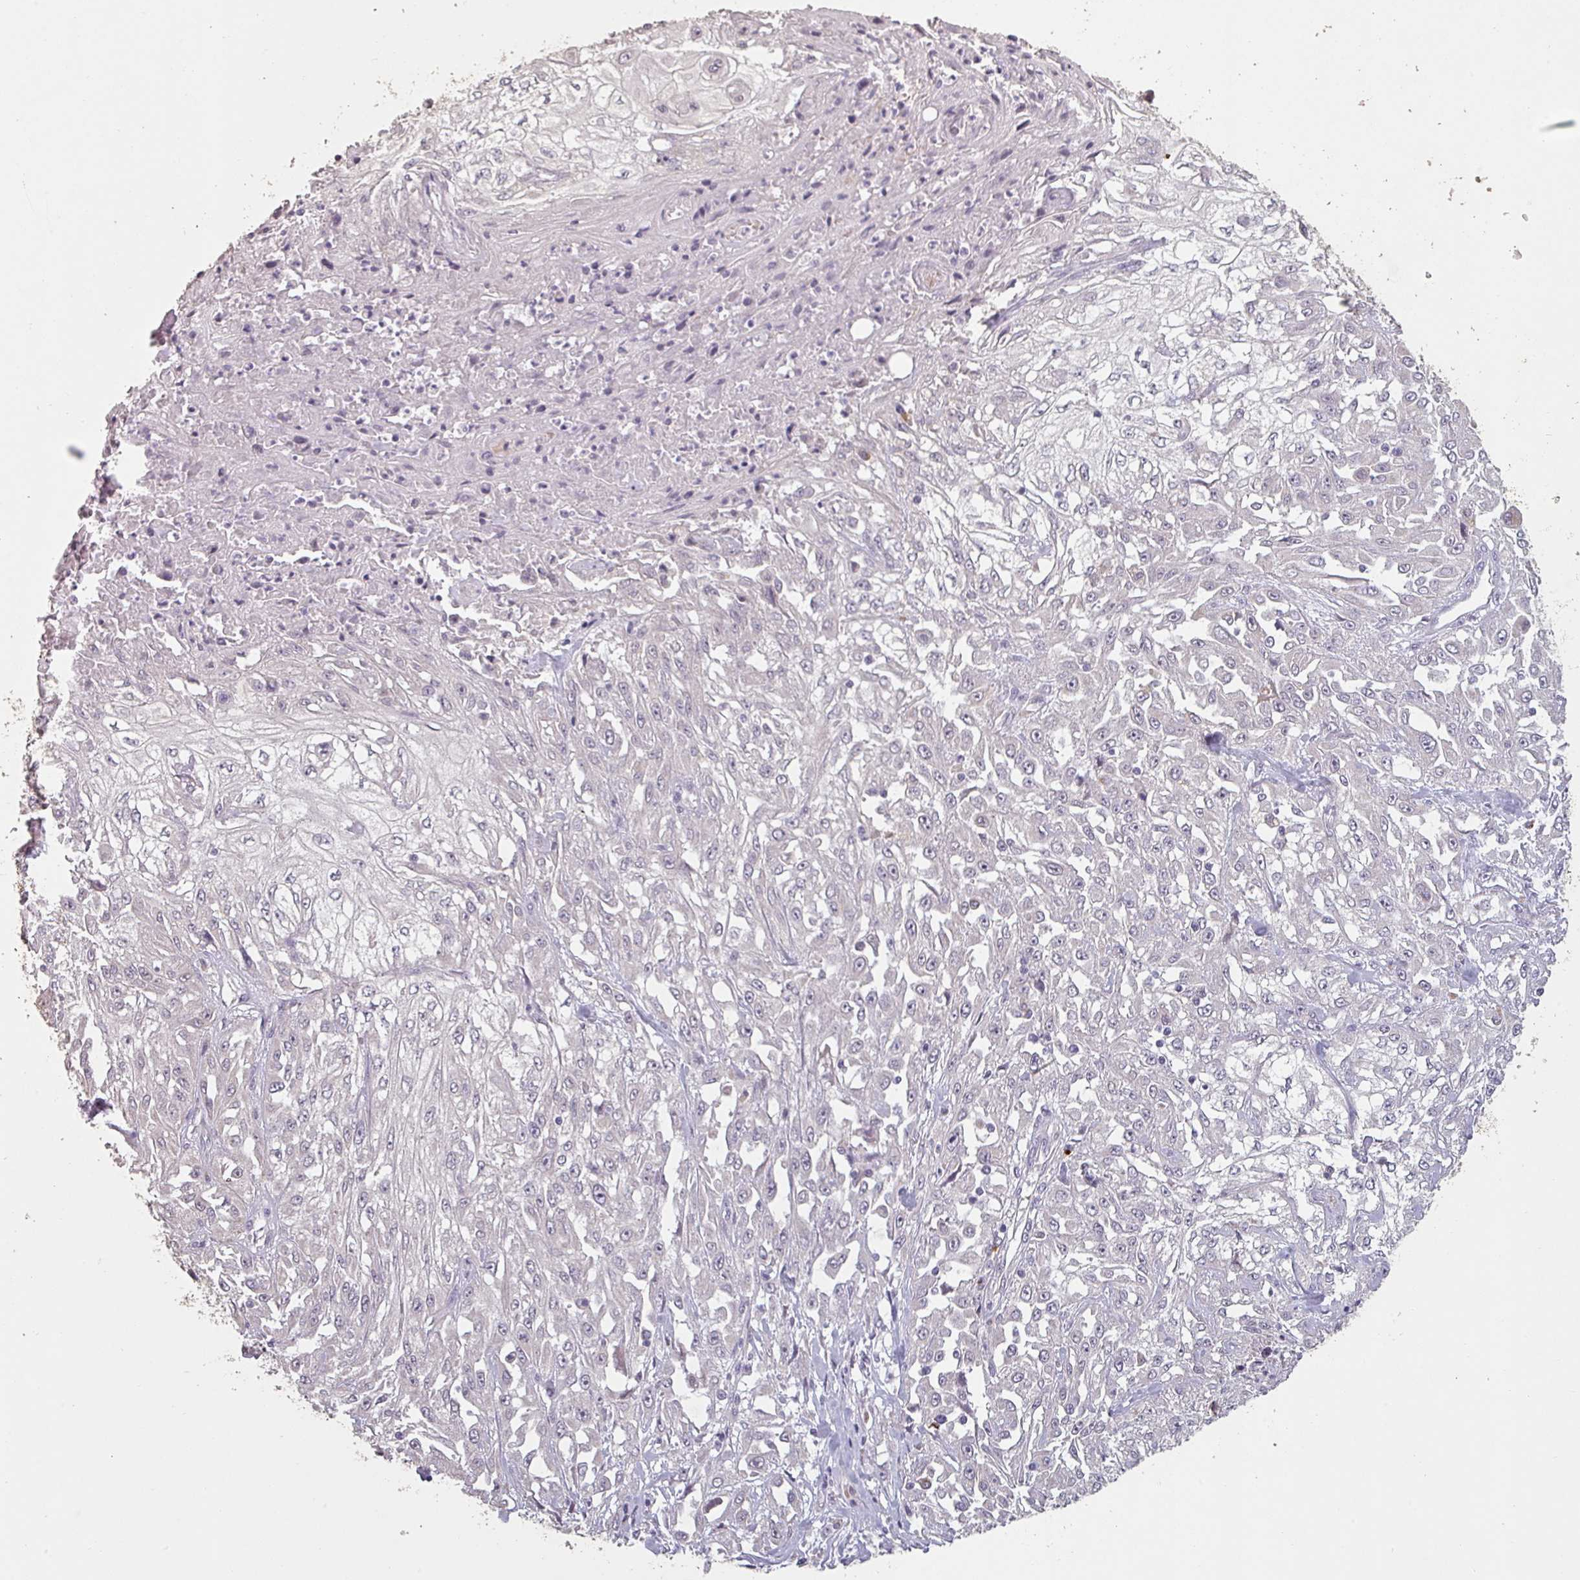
{"staining": {"intensity": "negative", "quantity": "none", "location": "none"}, "tissue": "skin cancer", "cell_type": "Tumor cells", "image_type": "cancer", "snomed": [{"axis": "morphology", "description": "Squamous cell carcinoma, NOS"}, {"axis": "morphology", "description": "Squamous cell carcinoma, metastatic, NOS"}, {"axis": "topography", "description": "Skin"}, {"axis": "topography", "description": "Lymph node"}], "caption": "Immunohistochemical staining of skin cancer displays no significant expression in tumor cells.", "gene": "LYPLA1", "patient": {"sex": "male", "age": 75}}